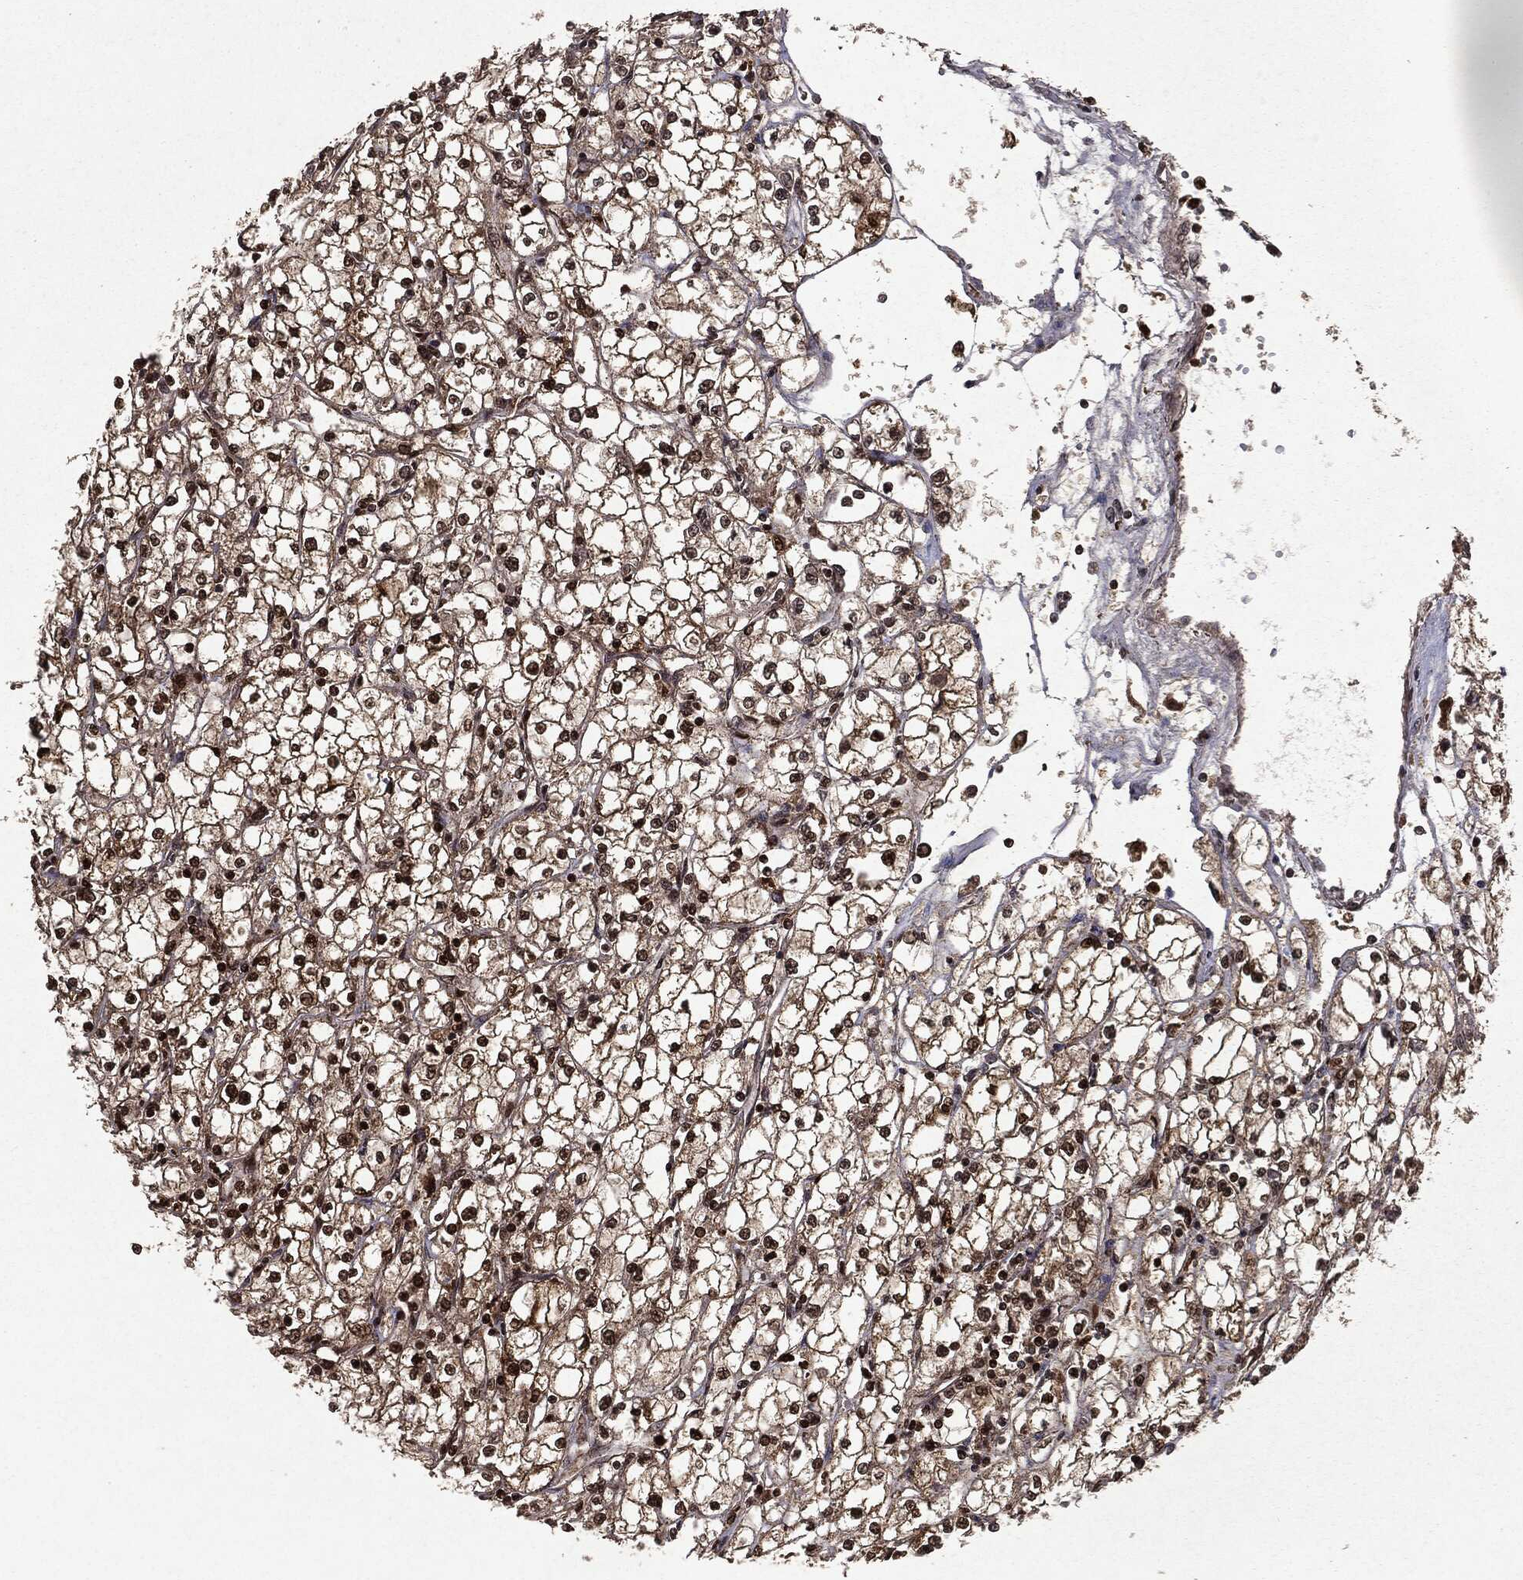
{"staining": {"intensity": "strong", "quantity": ">75%", "location": "cytoplasmic/membranous,nuclear"}, "tissue": "renal cancer", "cell_type": "Tumor cells", "image_type": "cancer", "snomed": [{"axis": "morphology", "description": "Adenocarcinoma, NOS"}, {"axis": "topography", "description": "Kidney"}], "caption": "High-power microscopy captured an immunohistochemistry image of renal cancer, revealing strong cytoplasmic/membranous and nuclear expression in approximately >75% of tumor cells.", "gene": "PEBP1", "patient": {"sex": "male", "age": 67}}